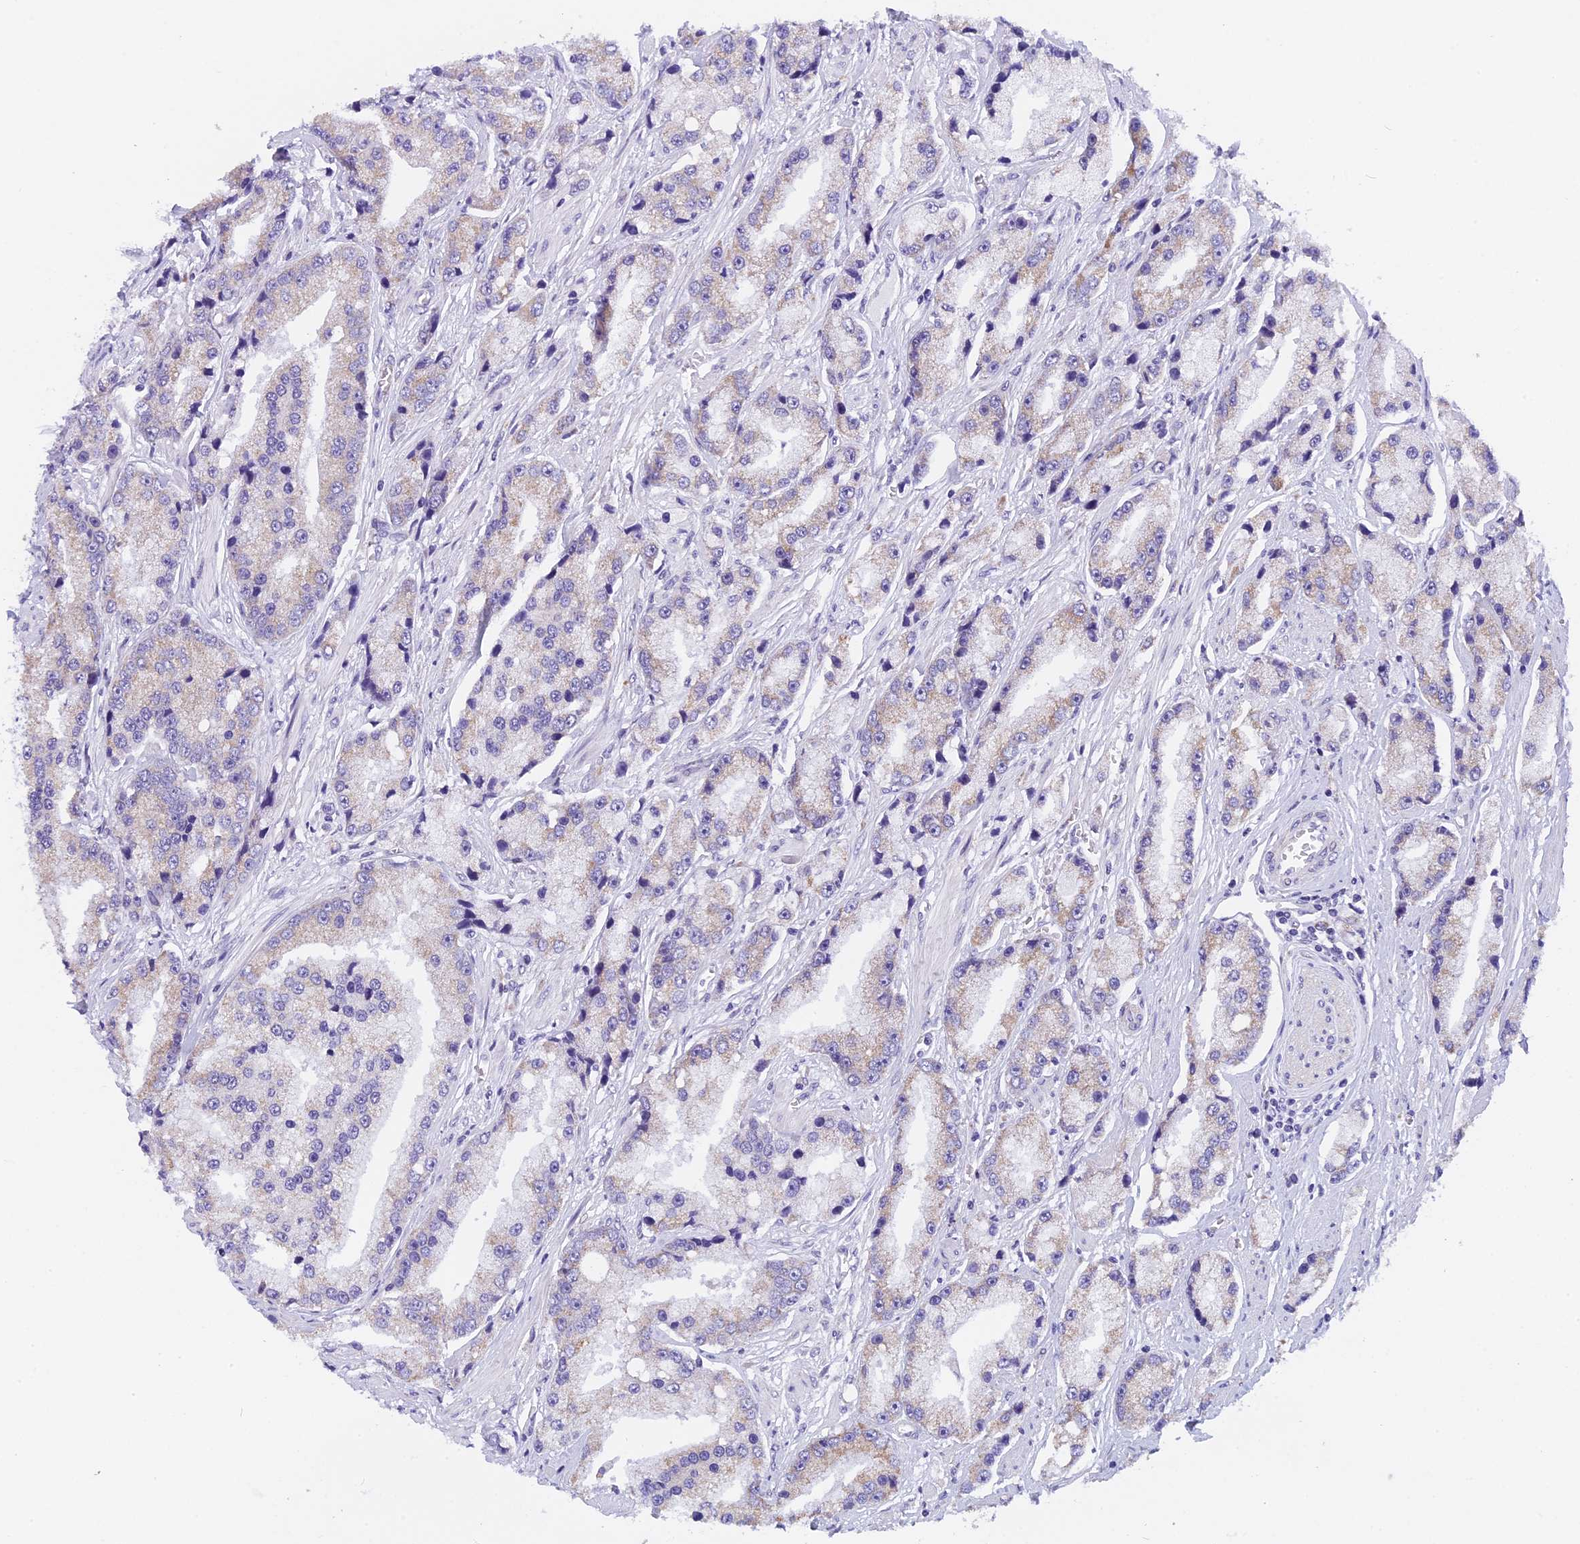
{"staining": {"intensity": "weak", "quantity": "25%-75%", "location": "cytoplasmic/membranous"}, "tissue": "prostate cancer", "cell_type": "Tumor cells", "image_type": "cancer", "snomed": [{"axis": "morphology", "description": "Adenocarcinoma, High grade"}, {"axis": "topography", "description": "Prostate"}], "caption": "Tumor cells demonstrate low levels of weak cytoplasmic/membranous positivity in about 25%-75% of cells in human prostate adenocarcinoma (high-grade). The protein of interest is stained brown, and the nuclei are stained in blue (DAB (3,3'-diaminobenzidine) IHC with brightfield microscopy, high magnification).", "gene": "ZNF317", "patient": {"sex": "male", "age": 74}}